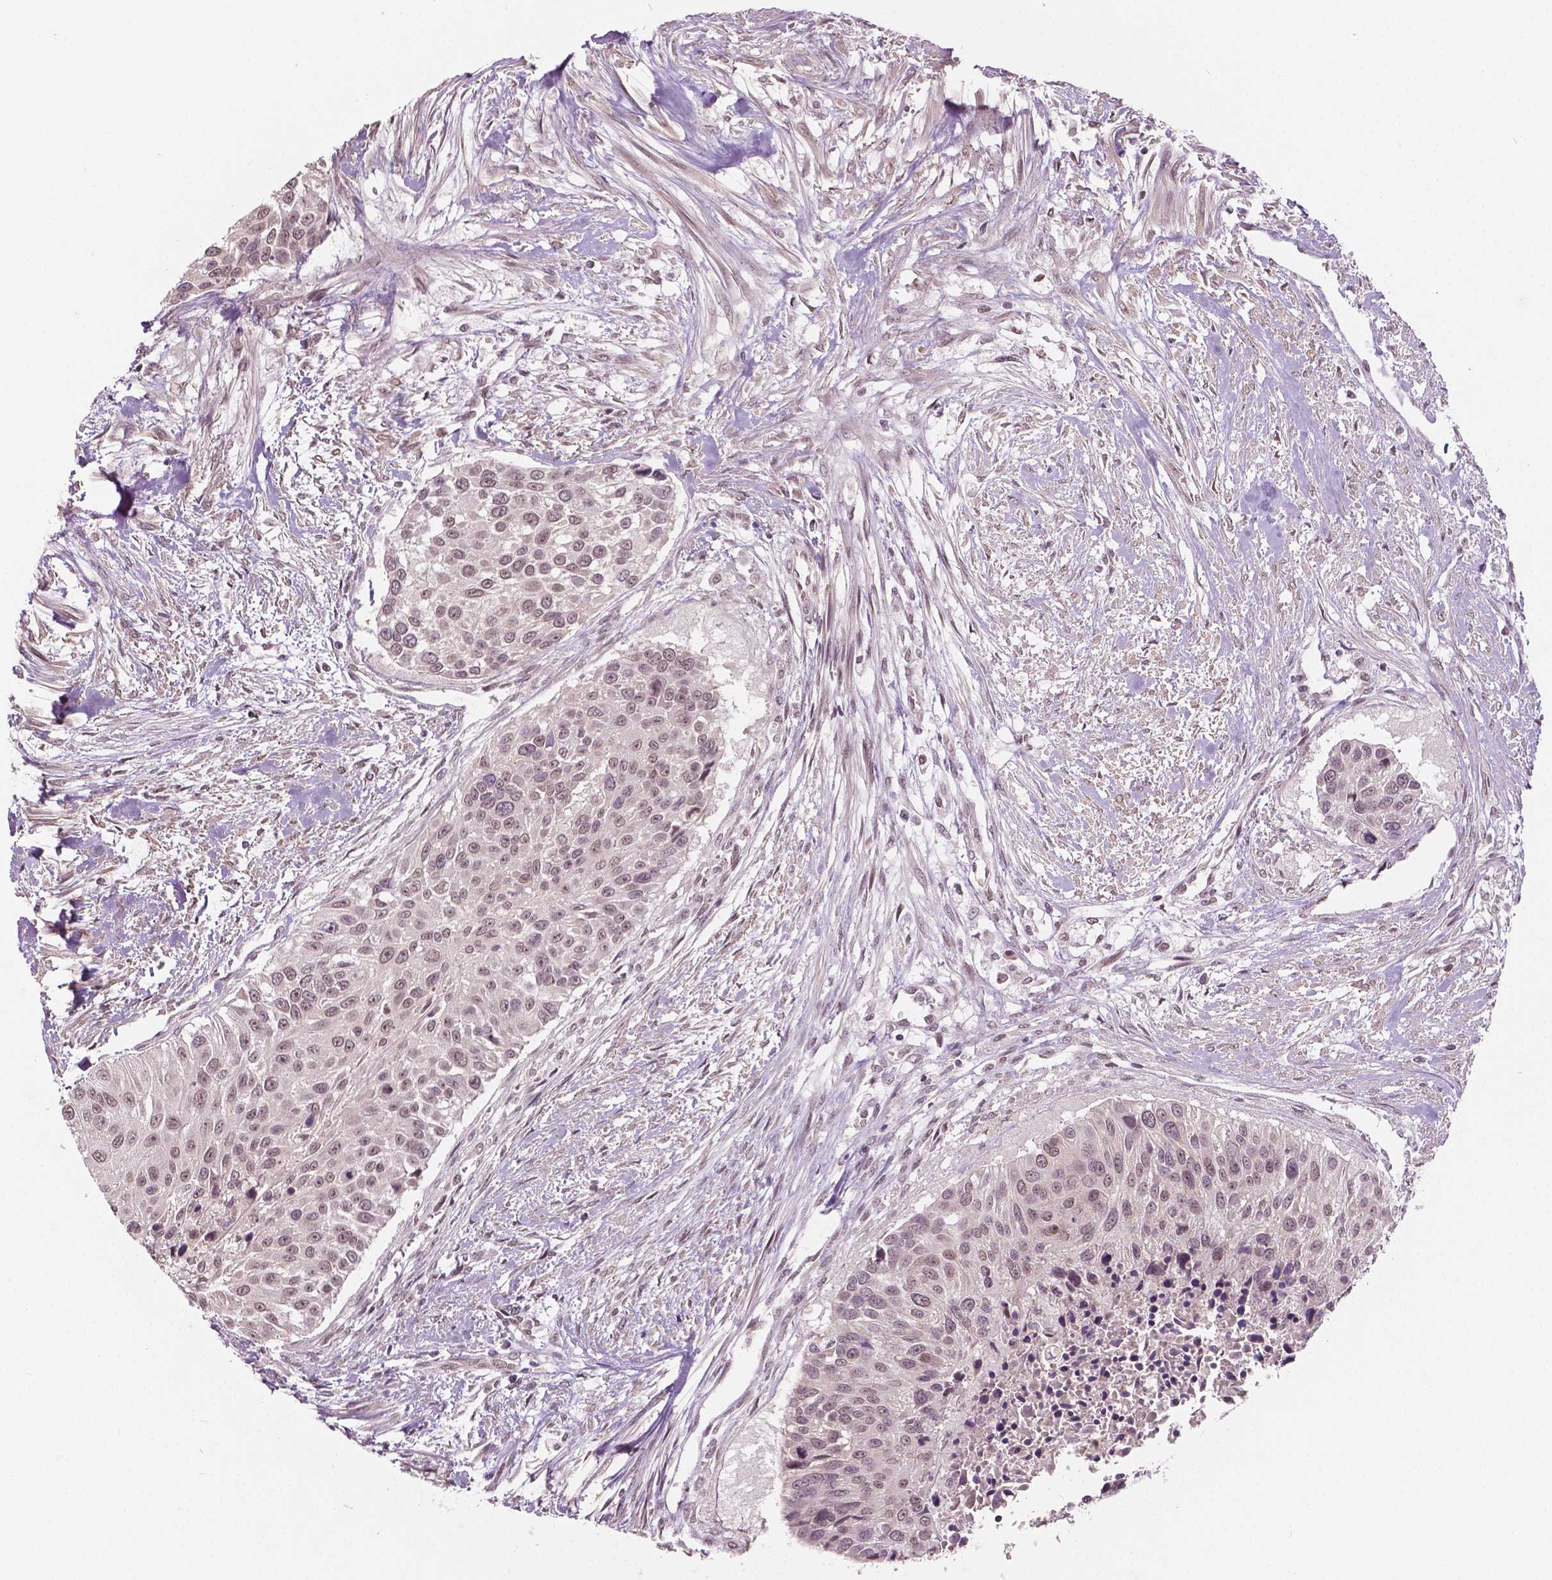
{"staining": {"intensity": "weak", "quantity": ">75%", "location": "nuclear"}, "tissue": "urothelial cancer", "cell_type": "Tumor cells", "image_type": "cancer", "snomed": [{"axis": "morphology", "description": "Urothelial carcinoma, NOS"}, {"axis": "topography", "description": "Urinary bladder"}], "caption": "A photomicrograph showing weak nuclear positivity in approximately >75% of tumor cells in urothelial cancer, as visualized by brown immunohistochemical staining.", "gene": "HMBOX1", "patient": {"sex": "male", "age": 55}}